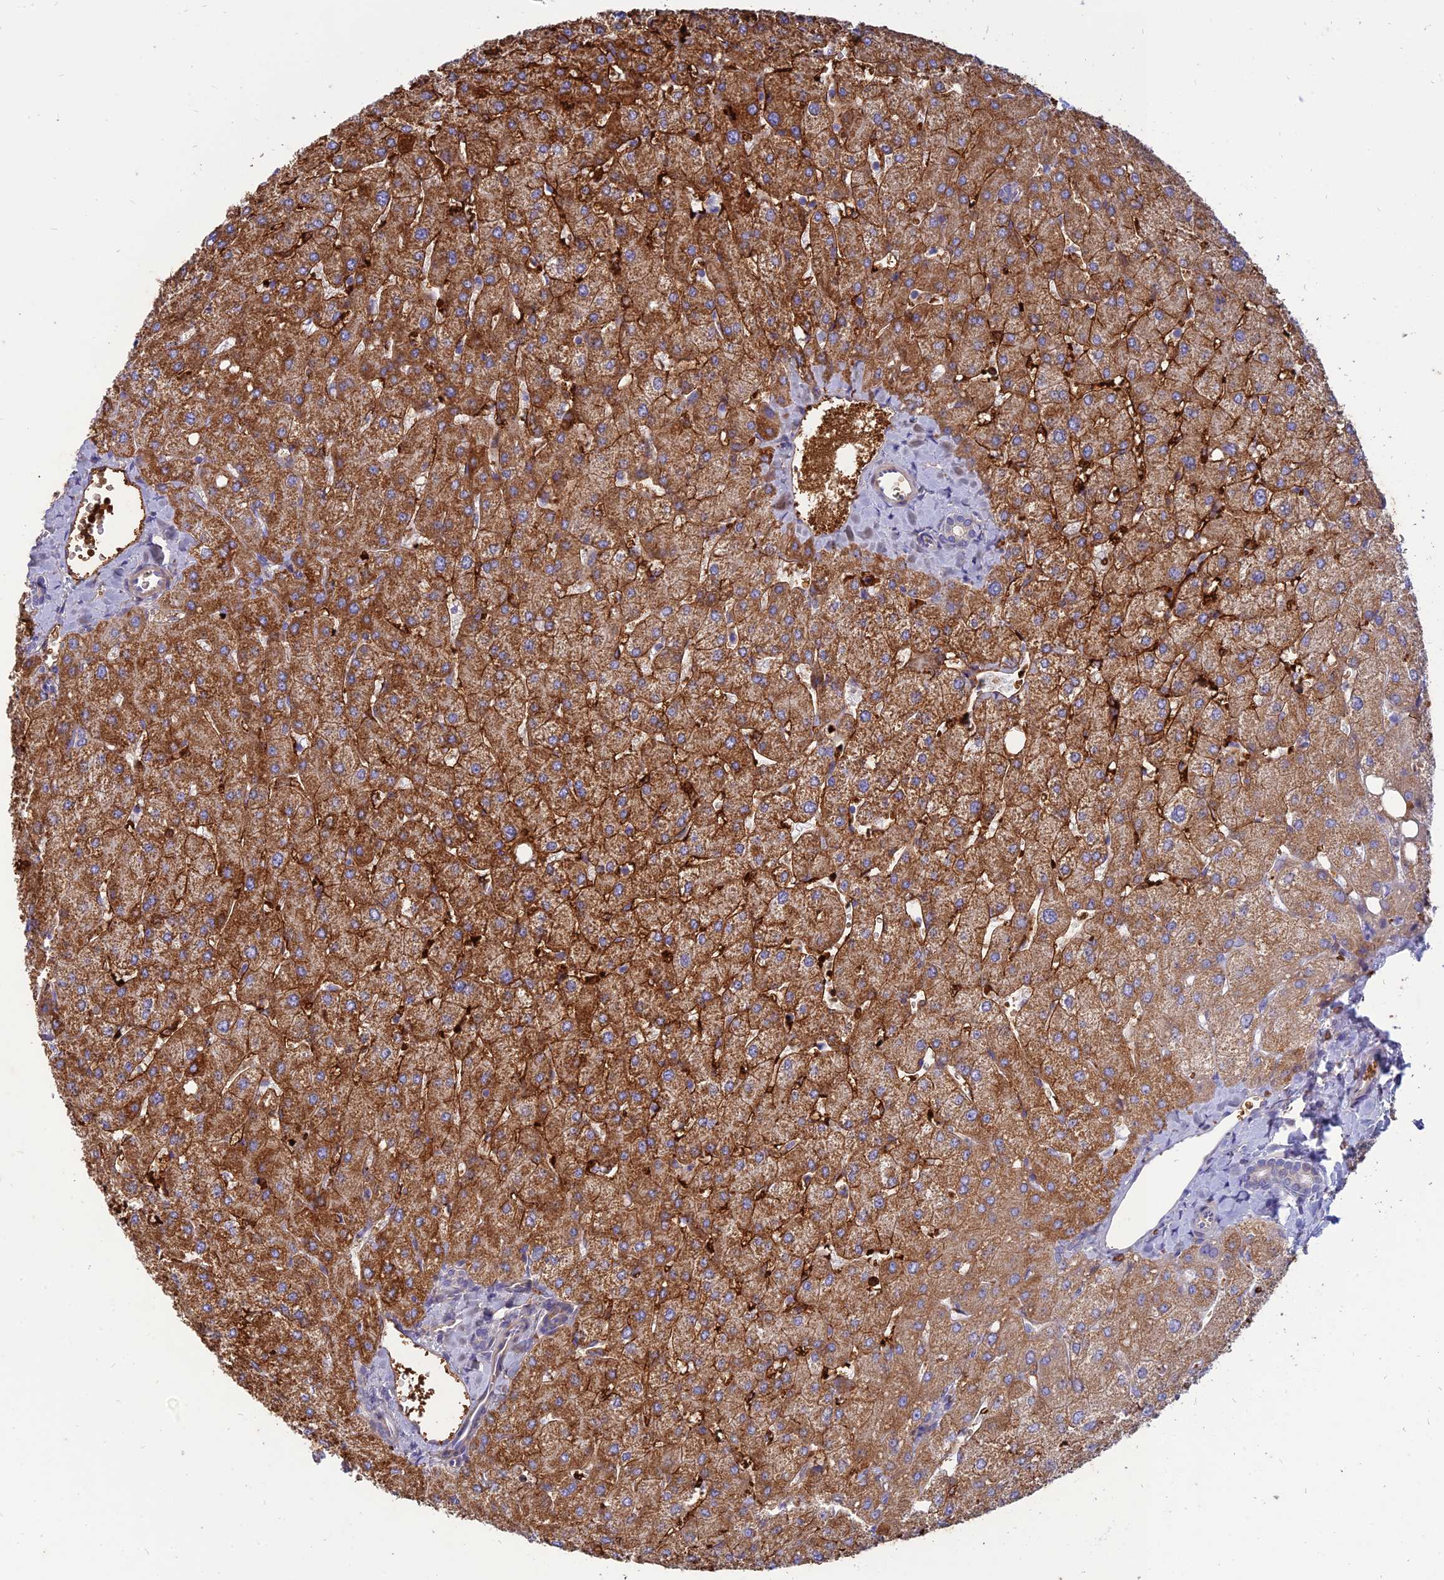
{"staining": {"intensity": "weak", "quantity": "<25%", "location": "cytoplasmic/membranous"}, "tissue": "liver", "cell_type": "Cholangiocytes", "image_type": "normal", "snomed": [{"axis": "morphology", "description": "Normal tissue, NOS"}, {"axis": "topography", "description": "Liver"}], "caption": "The immunohistochemistry (IHC) photomicrograph has no significant positivity in cholangiocytes of liver.", "gene": "HHAT", "patient": {"sex": "male", "age": 55}}